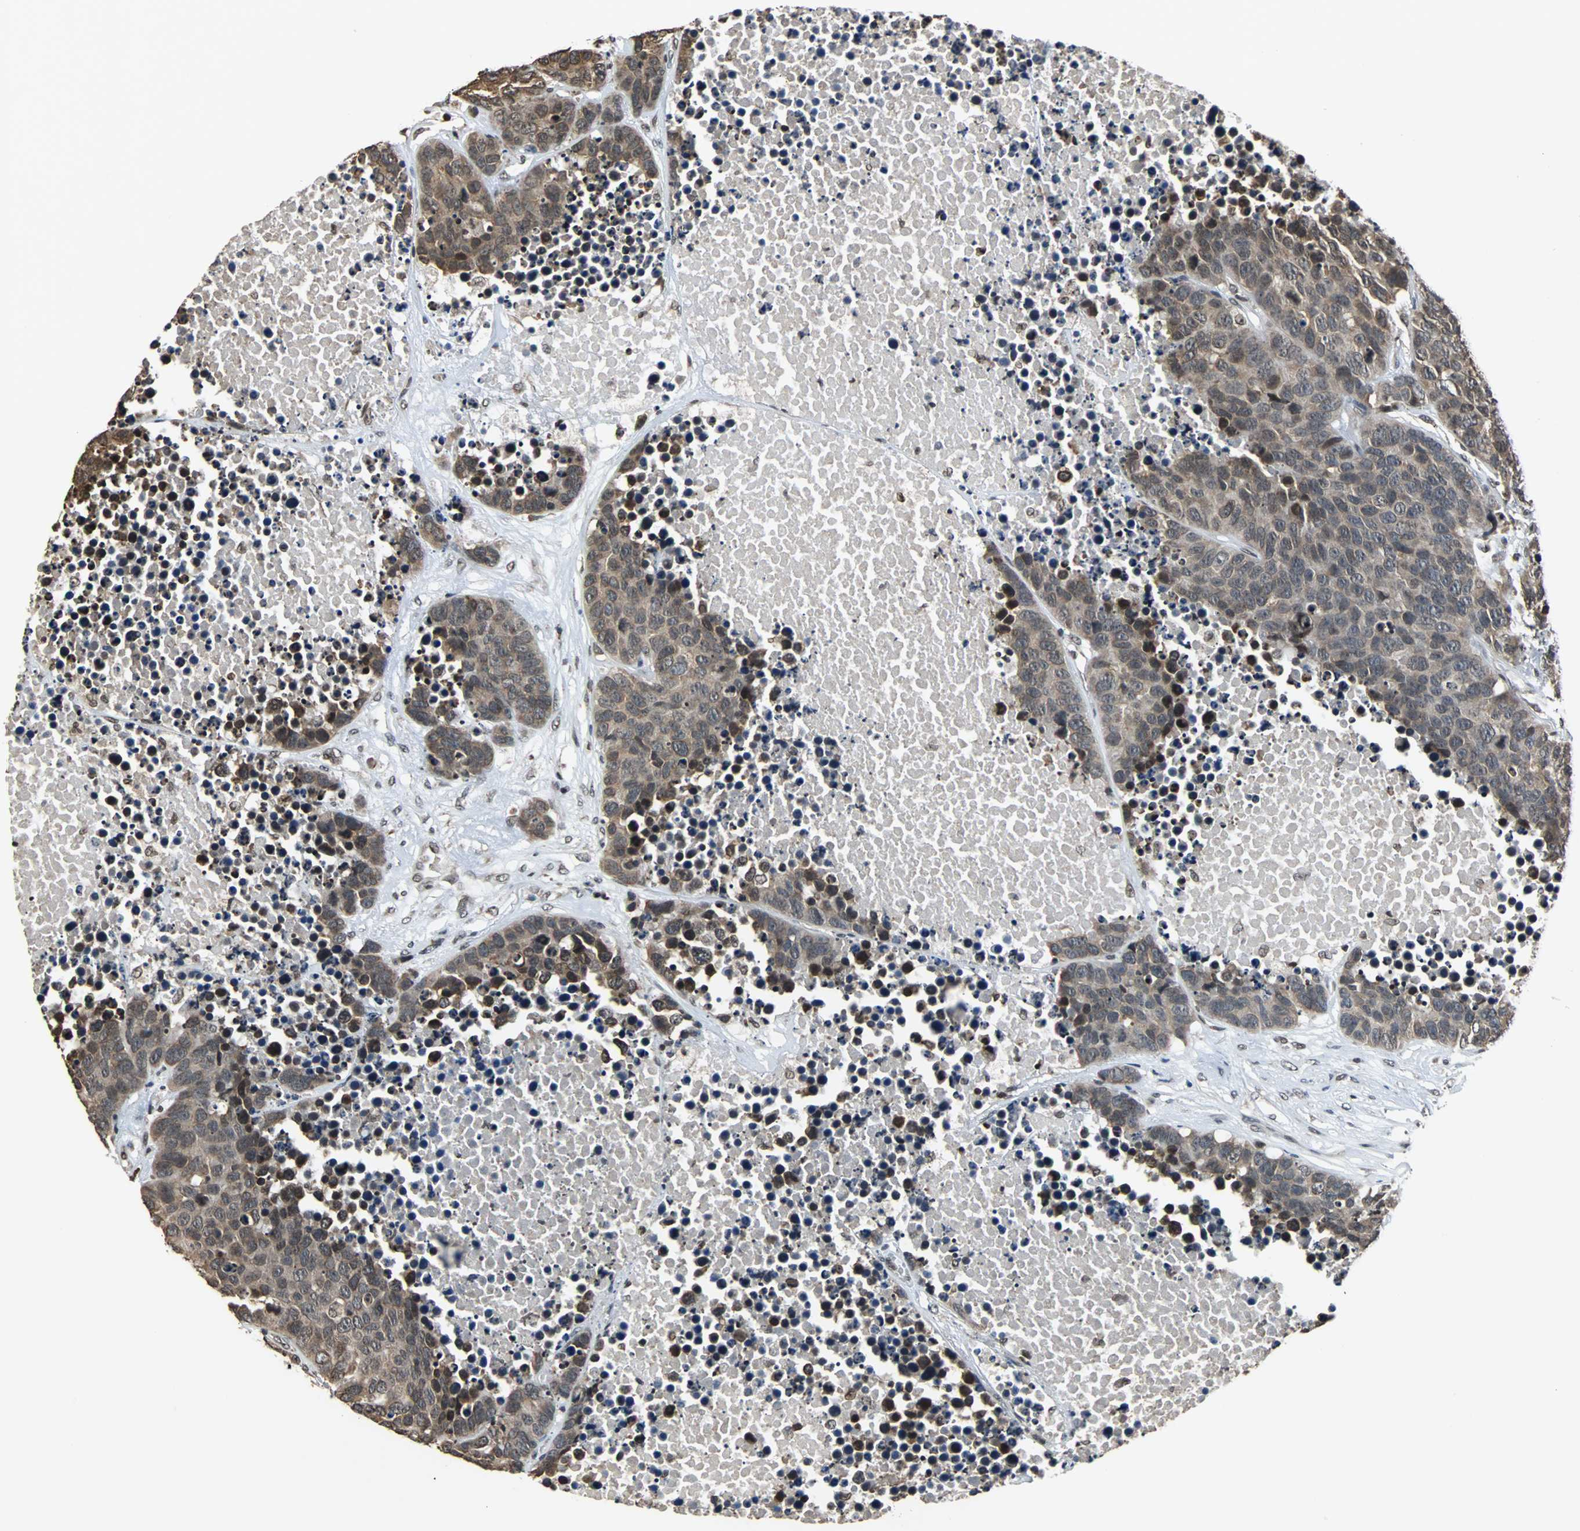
{"staining": {"intensity": "moderate", "quantity": ">75%", "location": "cytoplasmic/membranous,nuclear"}, "tissue": "carcinoid", "cell_type": "Tumor cells", "image_type": "cancer", "snomed": [{"axis": "morphology", "description": "Carcinoid, malignant, NOS"}, {"axis": "topography", "description": "Lung"}], "caption": "Tumor cells display medium levels of moderate cytoplasmic/membranous and nuclear expression in about >75% of cells in human carcinoid (malignant).", "gene": "REST", "patient": {"sex": "male", "age": 60}}